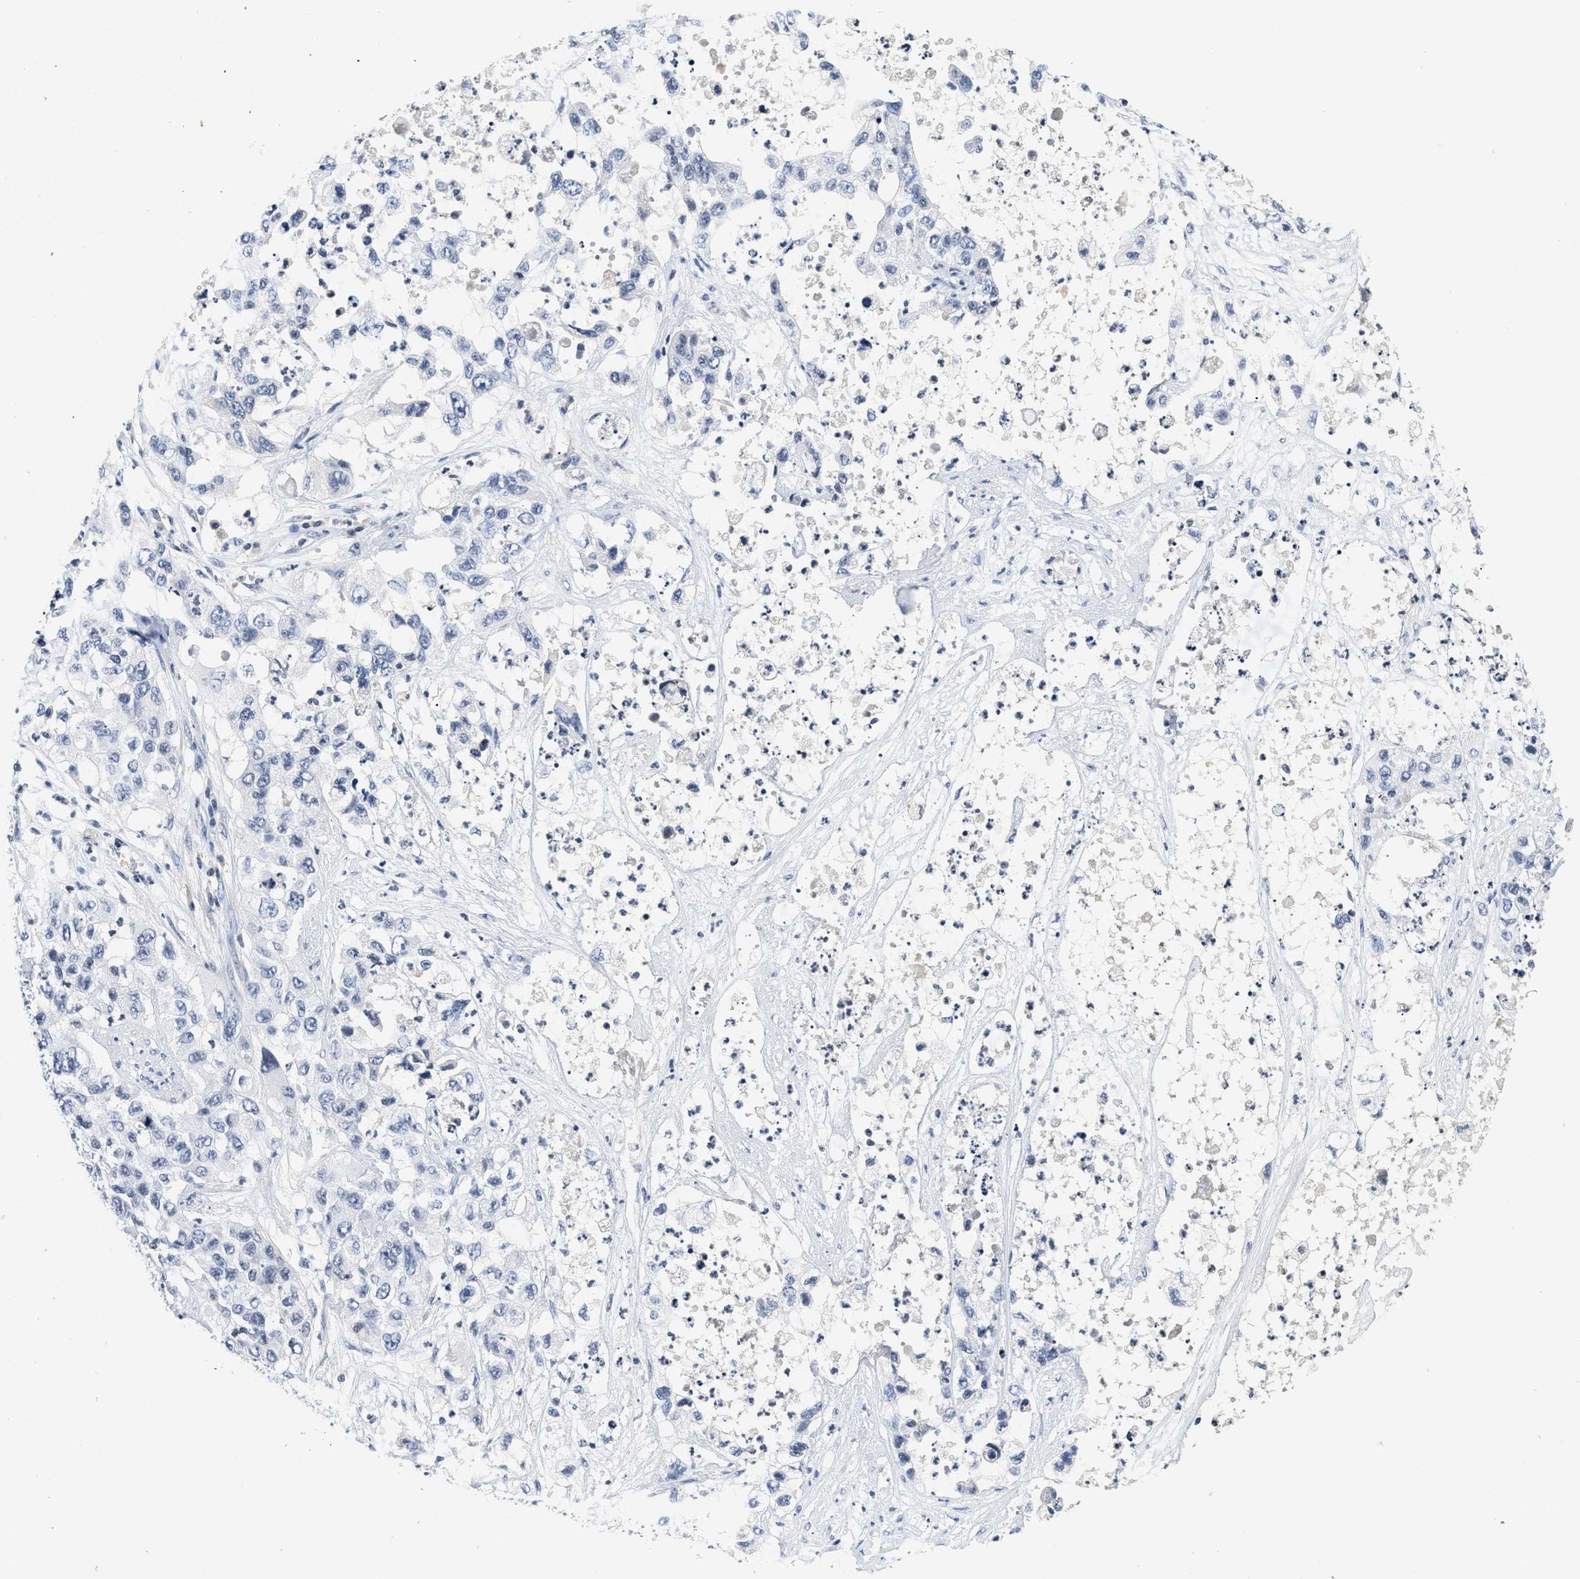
{"staining": {"intensity": "negative", "quantity": "none", "location": "none"}, "tissue": "pancreatic cancer", "cell_type": "Tumor cells", "image_type": "cancer", "snomed": [{"axis": "morphology", "description": "Adenocarcinoma, NOS"}, {"axis": "topography", "description": "Pancreas"}], "caption": "Protein analysis of pancreatic adenocarcinoma displays no significant positivity in tumor cells.", "gene": "FBLN2", "patient": {"sex": "female", "age": 78}}